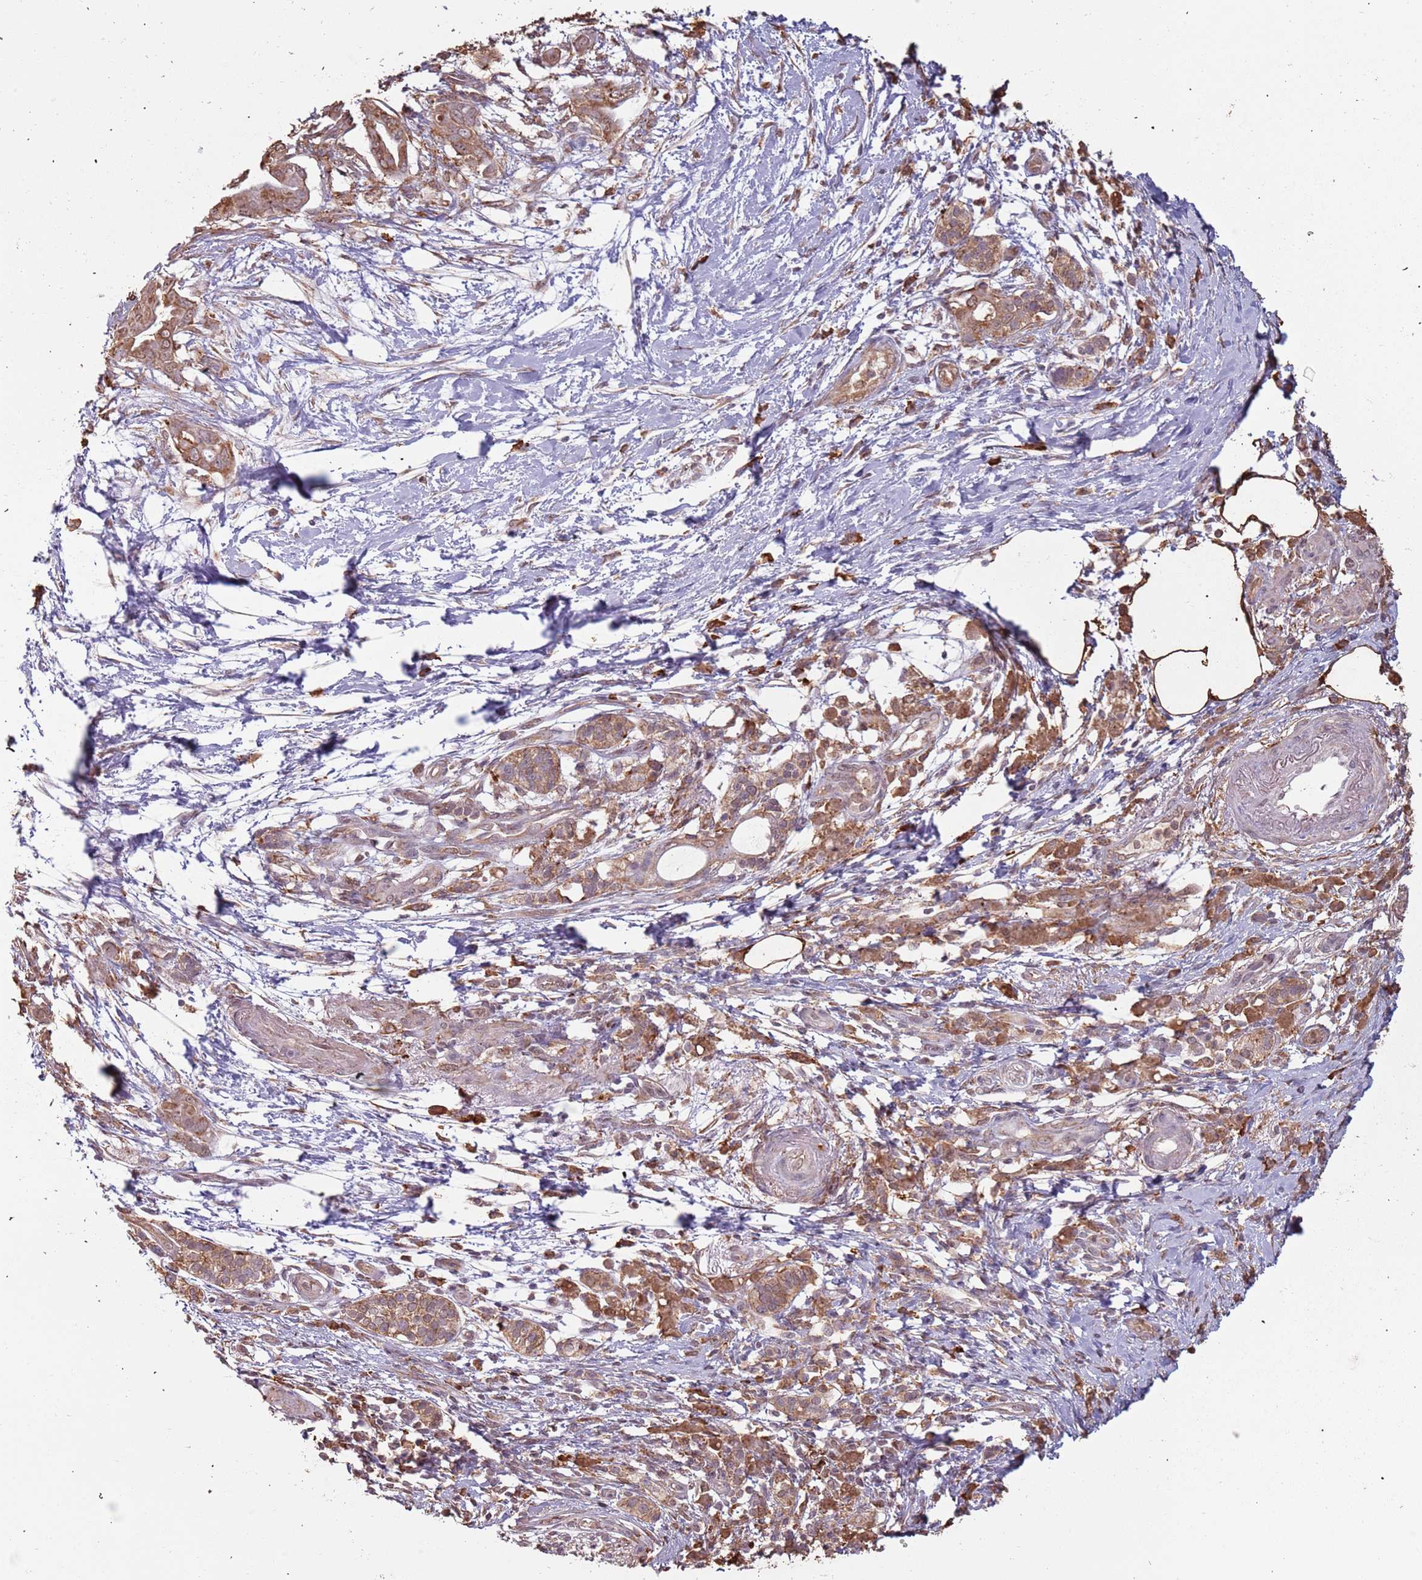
{"staining": {"intensity": "moderate", "quantity": ">75%", "location": "cytoplasmic/membranous"}, "tissue": "pancreatic cancer", "cell_type": "Tumor cells", "image_type": "cancer", "snomed": [{"axis": "morphology", "description": "Adenocarcinoma, NOS"}, {"axis": "topography", "description": "Pancreas"}], "caption": "Pancreatic cancer (adenocarcinoma) tissue displays moderate cytoplasmic/membranous staining in approximately >75% of tumor cells, visualized by immunohistochemistry. Nuclei are stained in blue.", "gene": "ATOSB", "patient": {"sex": "male", "age": 71}}